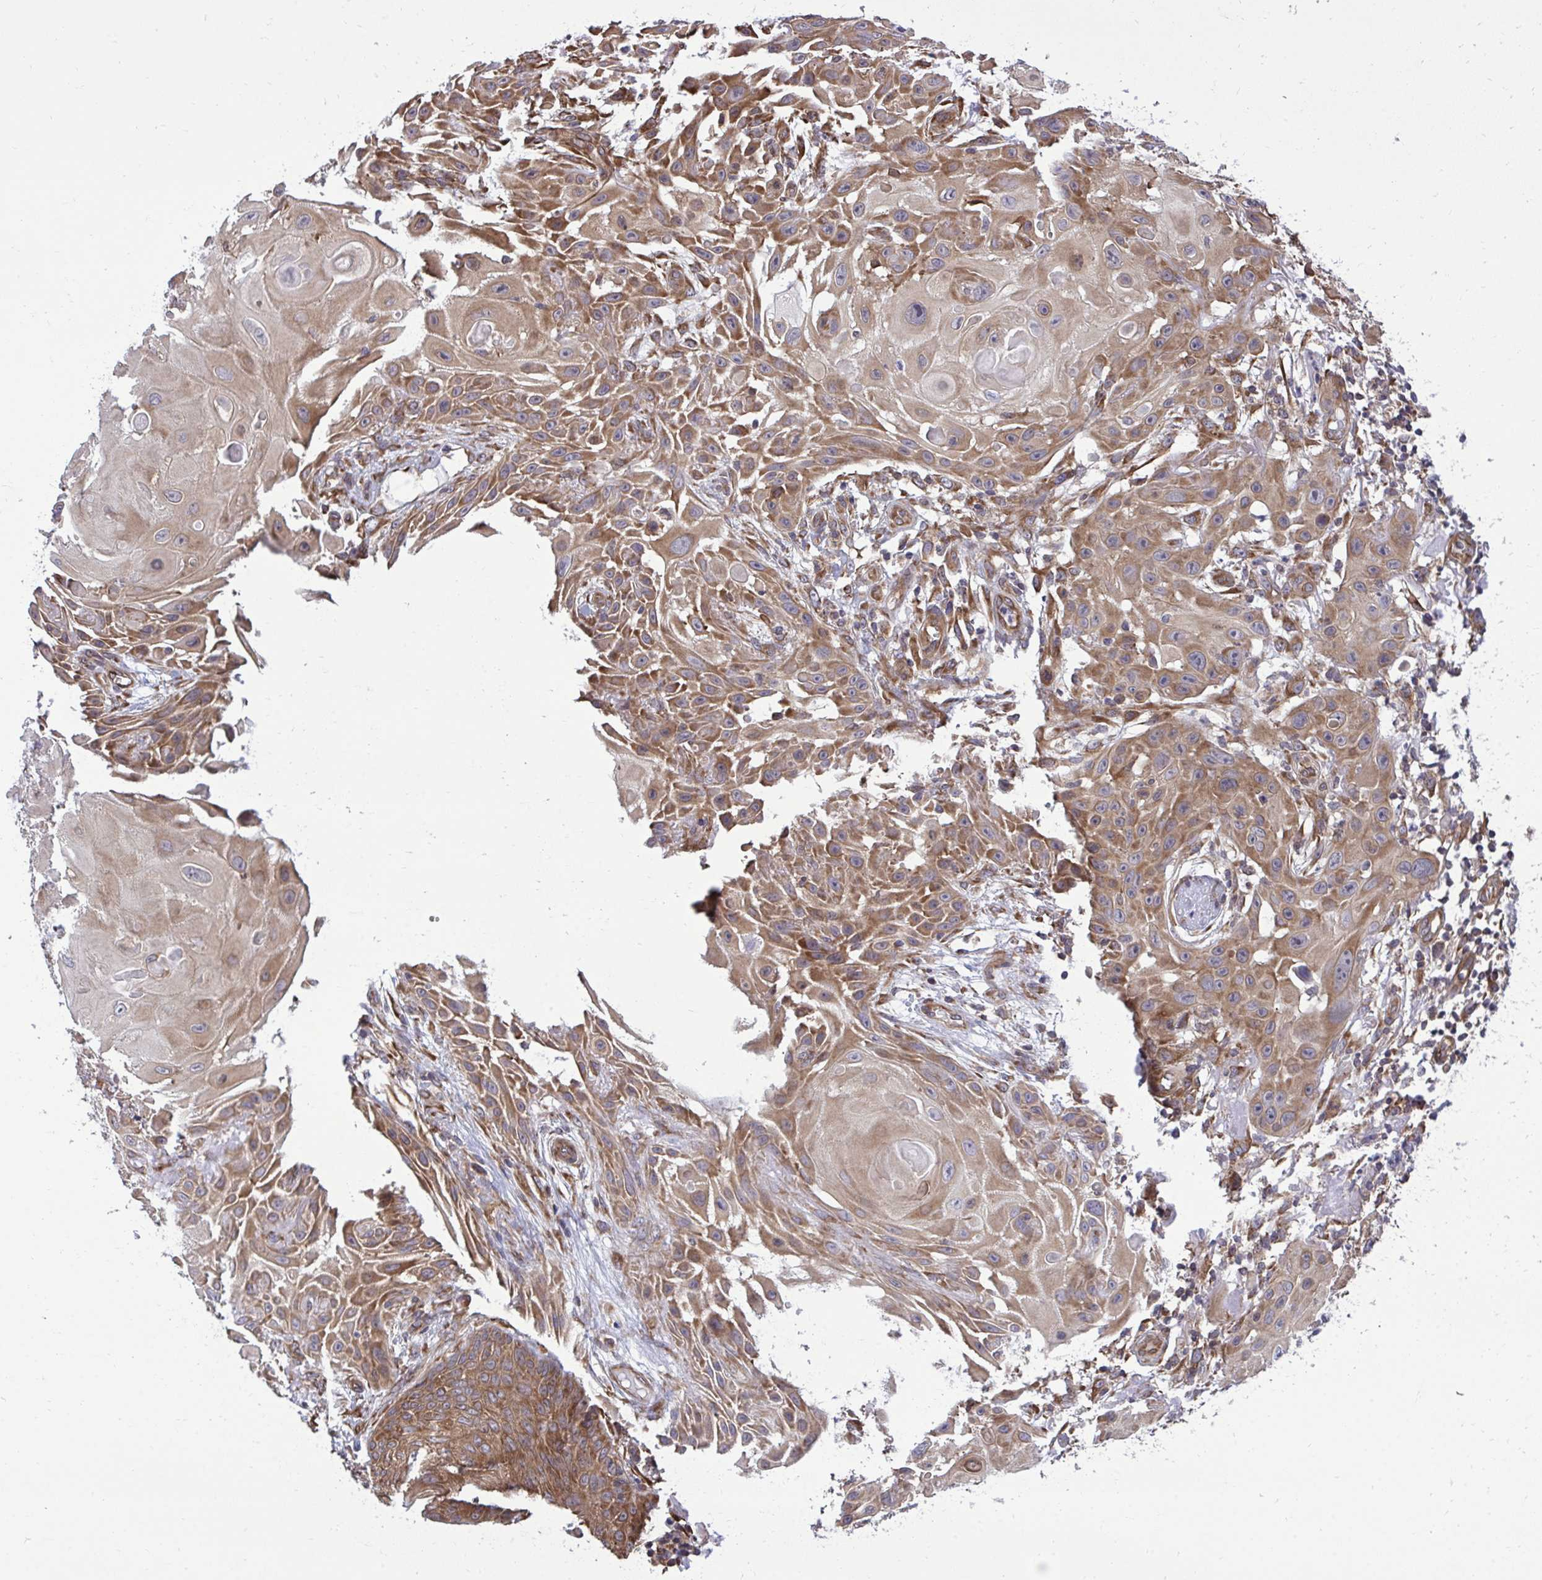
{"staining": {"intensity": "moderate", "quantity": ">75%", "location": "cytoplasmic/membranous"}, "tissue": "skin cancer", "cell_type": "Tumor cells", "image_type": "cancer", "snomed": [{"axis": "morphology", "description": "Squamous cell carcinoma, NOS"}, {"axis": "topography", "description": "Skin"}], "caption": "Immunohistochemical staining of human skin cancer displays moderate cytoplasmic/membranous protein staining in approximately >75% of tumor cells.", "gene": "RPS15", "patient": {"sex": "female", "age": 91}}